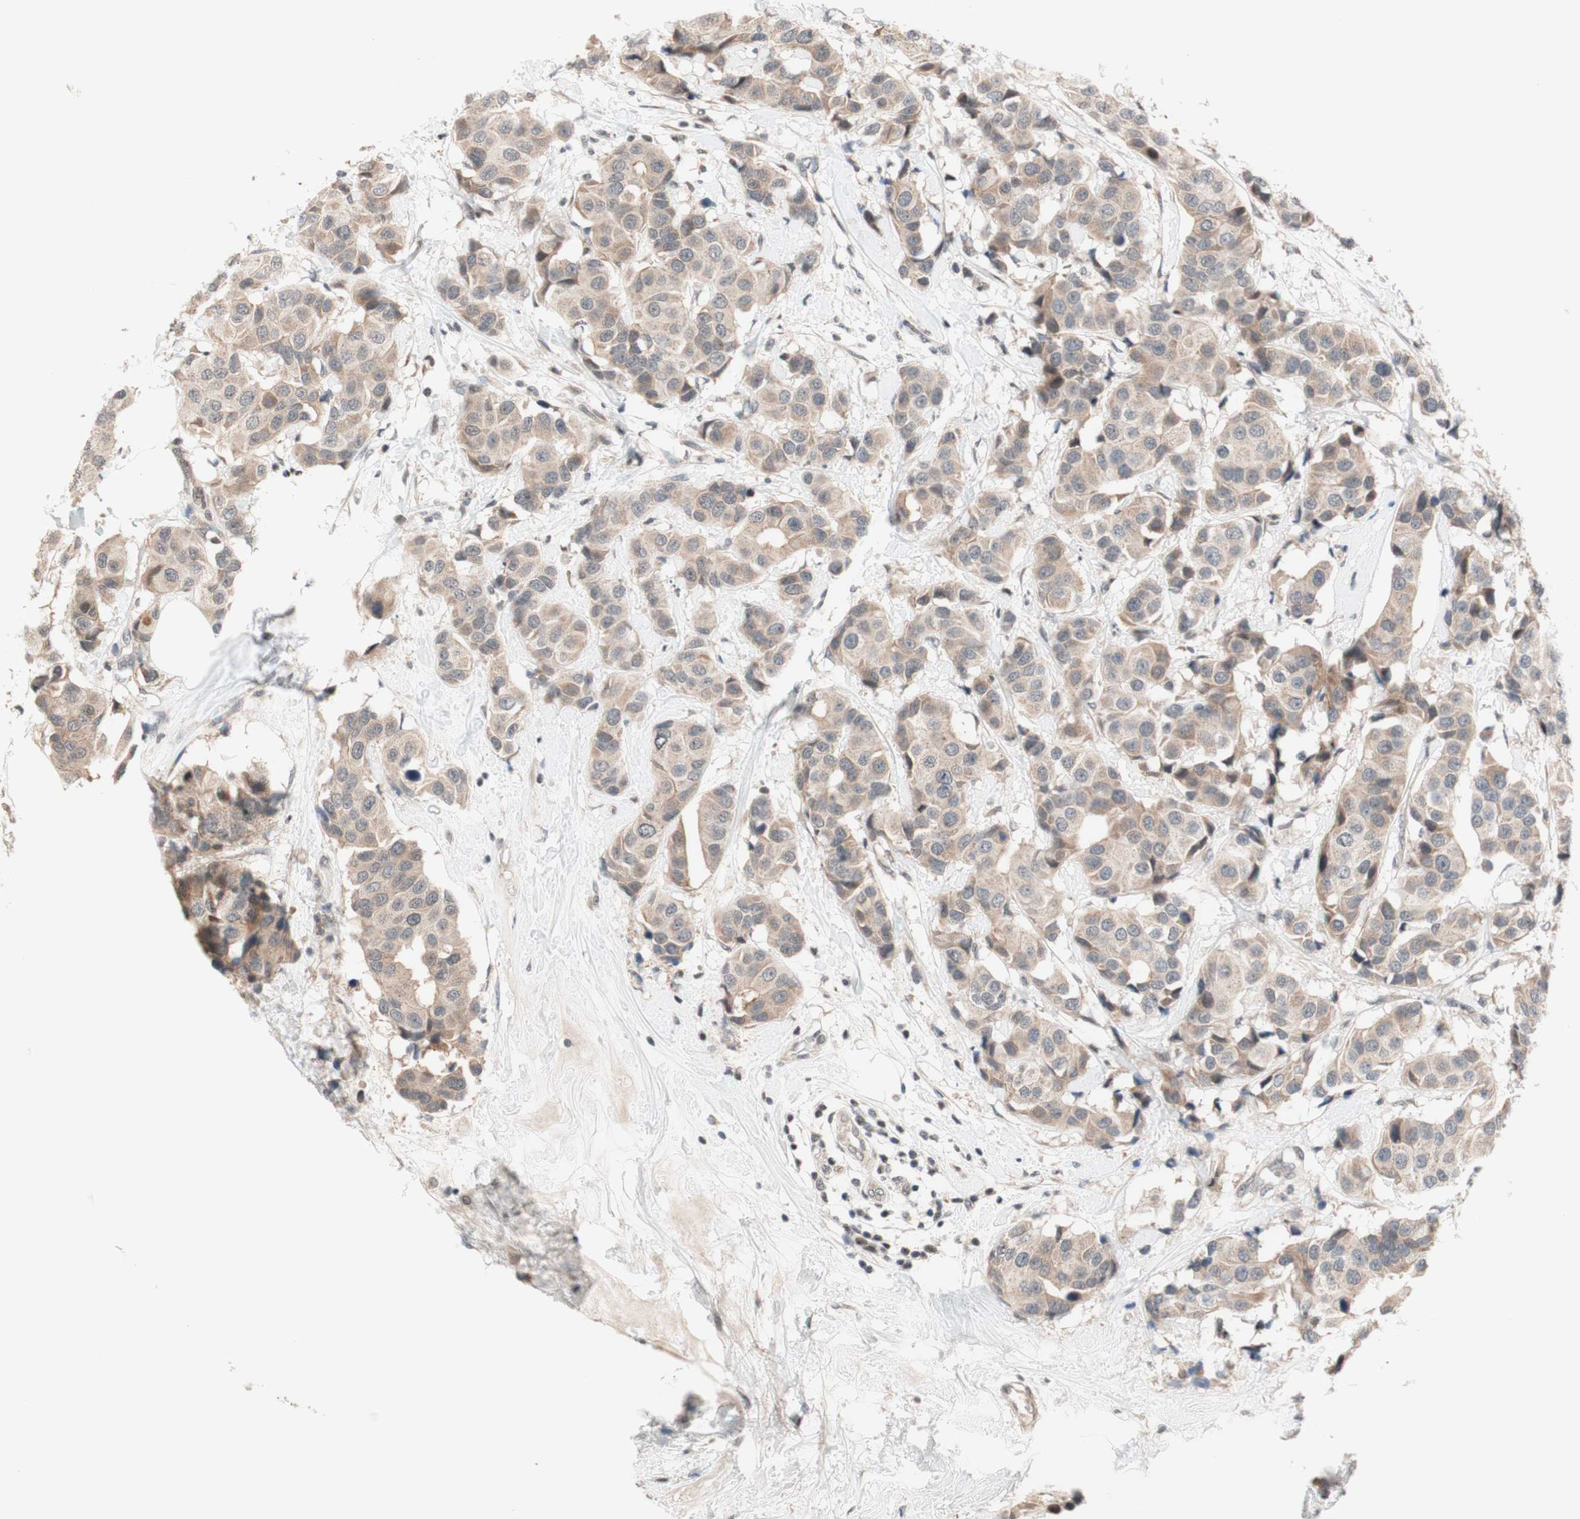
{"staining": {"intensity": "weak", "quantity": ">75%", "location": "cytoplasmic/membranous"}, "tissue": "breast cancer", "cell_type": "Tumor cells", "image_type": "cancer", "snomed": [{"axis": "morphology", "description": "Normal tissue, NOS"}, {"axis": "morphology", "description": "Duct carcinoma"}, {"axis": "topography", "description": "Breast"}], "caption": "DAB immunohistochemical staining of human intraductal carcinoma (breast) reveals weak cytoplasmic/membranous protein positivity in approximately >75% of tumor cells. (Brightfield microscopy of DAB IHC at high magnification).", "gene": "CD55", "patient": {"sex": "female", "age": 39}}